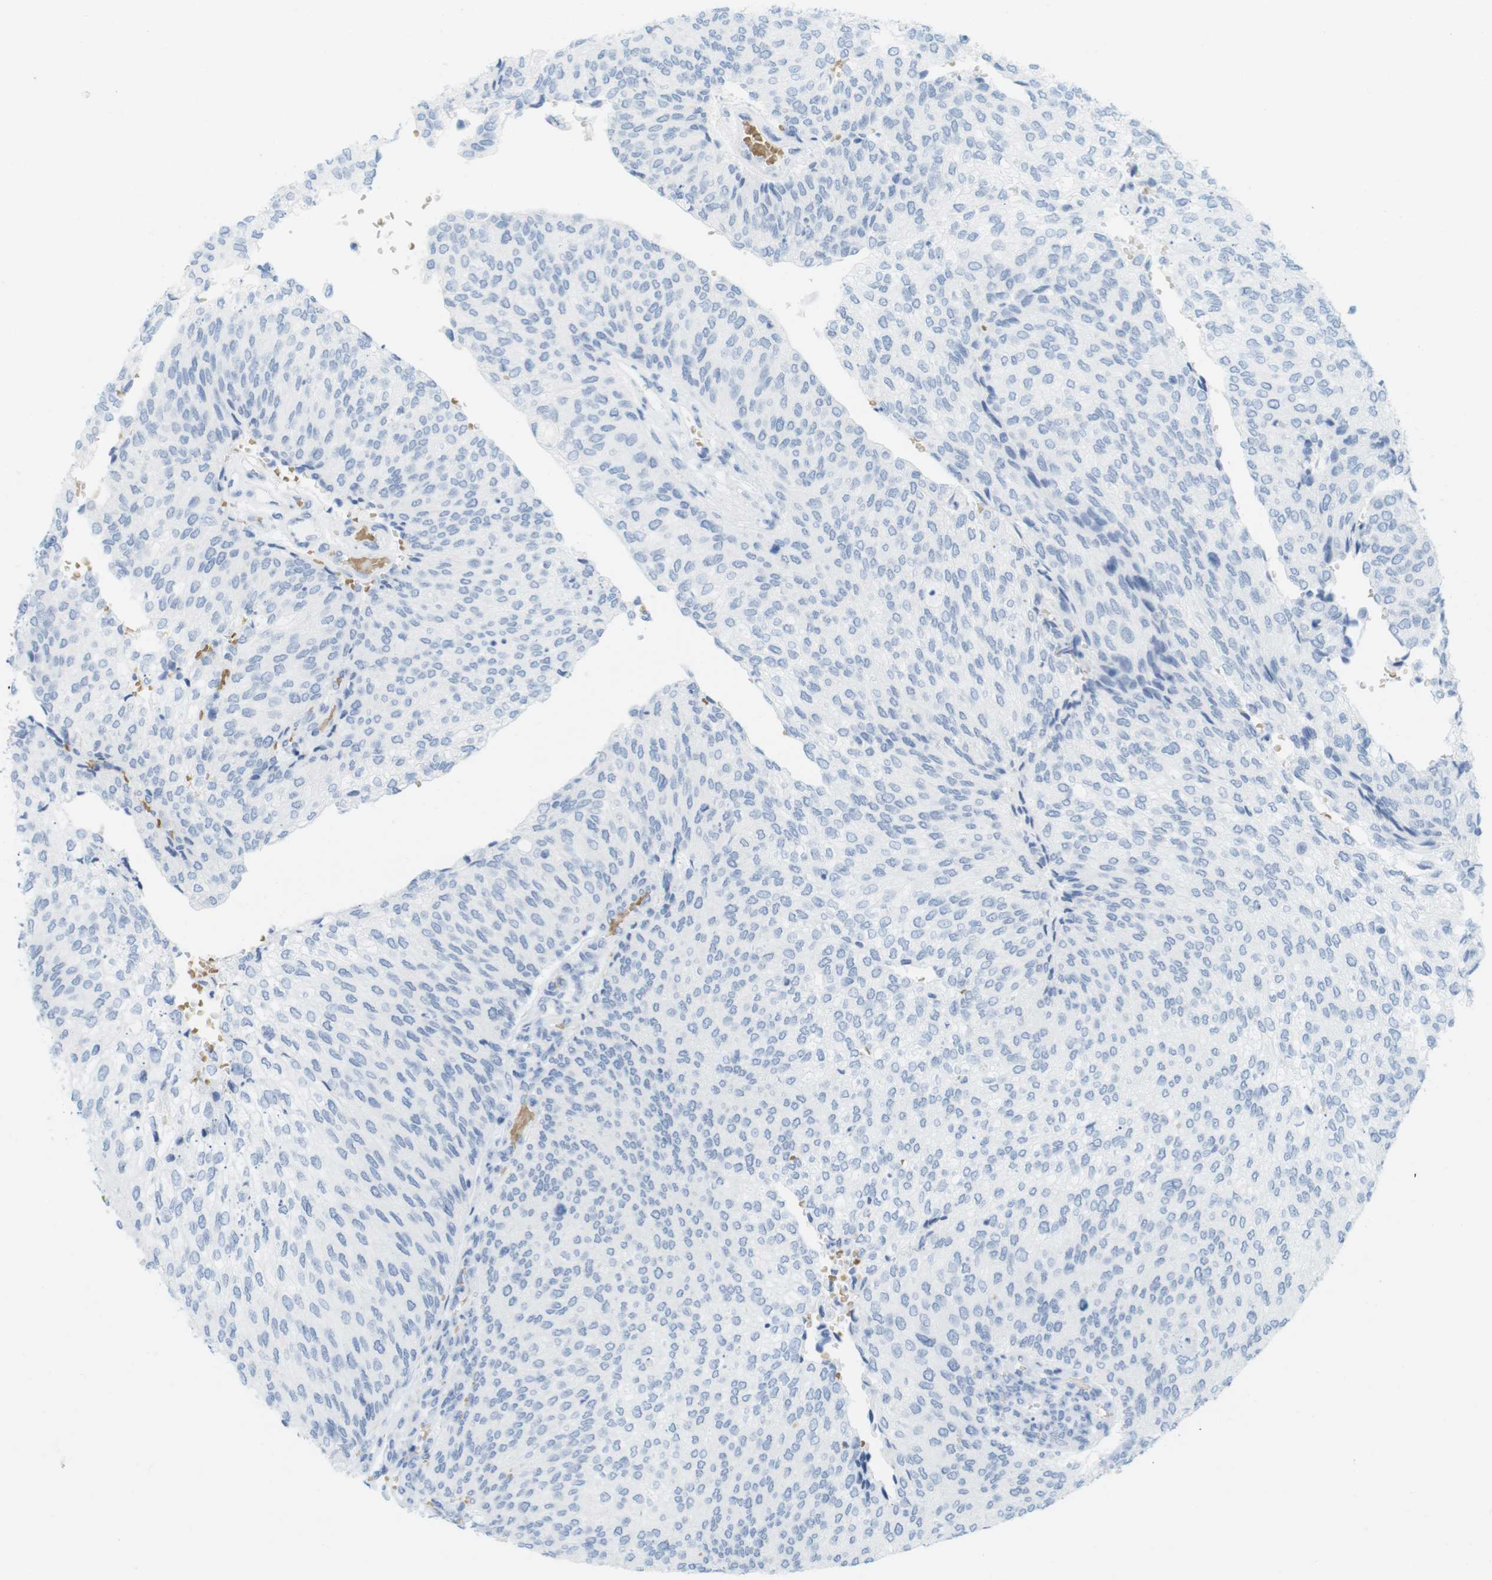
{"staining": {"intensity": "negative", "quantity": "none", "location": "none"}, "tissue": "urothelial cancer", "cell_type": "Tumor cells", "image_type": "cancer", "snomed": [{"axis": "morphology", "description": "Urothelial carcinoma, Low grade"}, {"axis": "topography", "description": "Urinary bladder"}], "caption": "Tumor cells are negative for brown protein staining in urothelial cancer. The staining was performed using DAB to visualize the protein expression in brown, while the nuclei were stained in blue with hematoxylin (Magnification: 20x).", "gene": "TNNT2", "patient": {"sex": "female", "age": 79}}